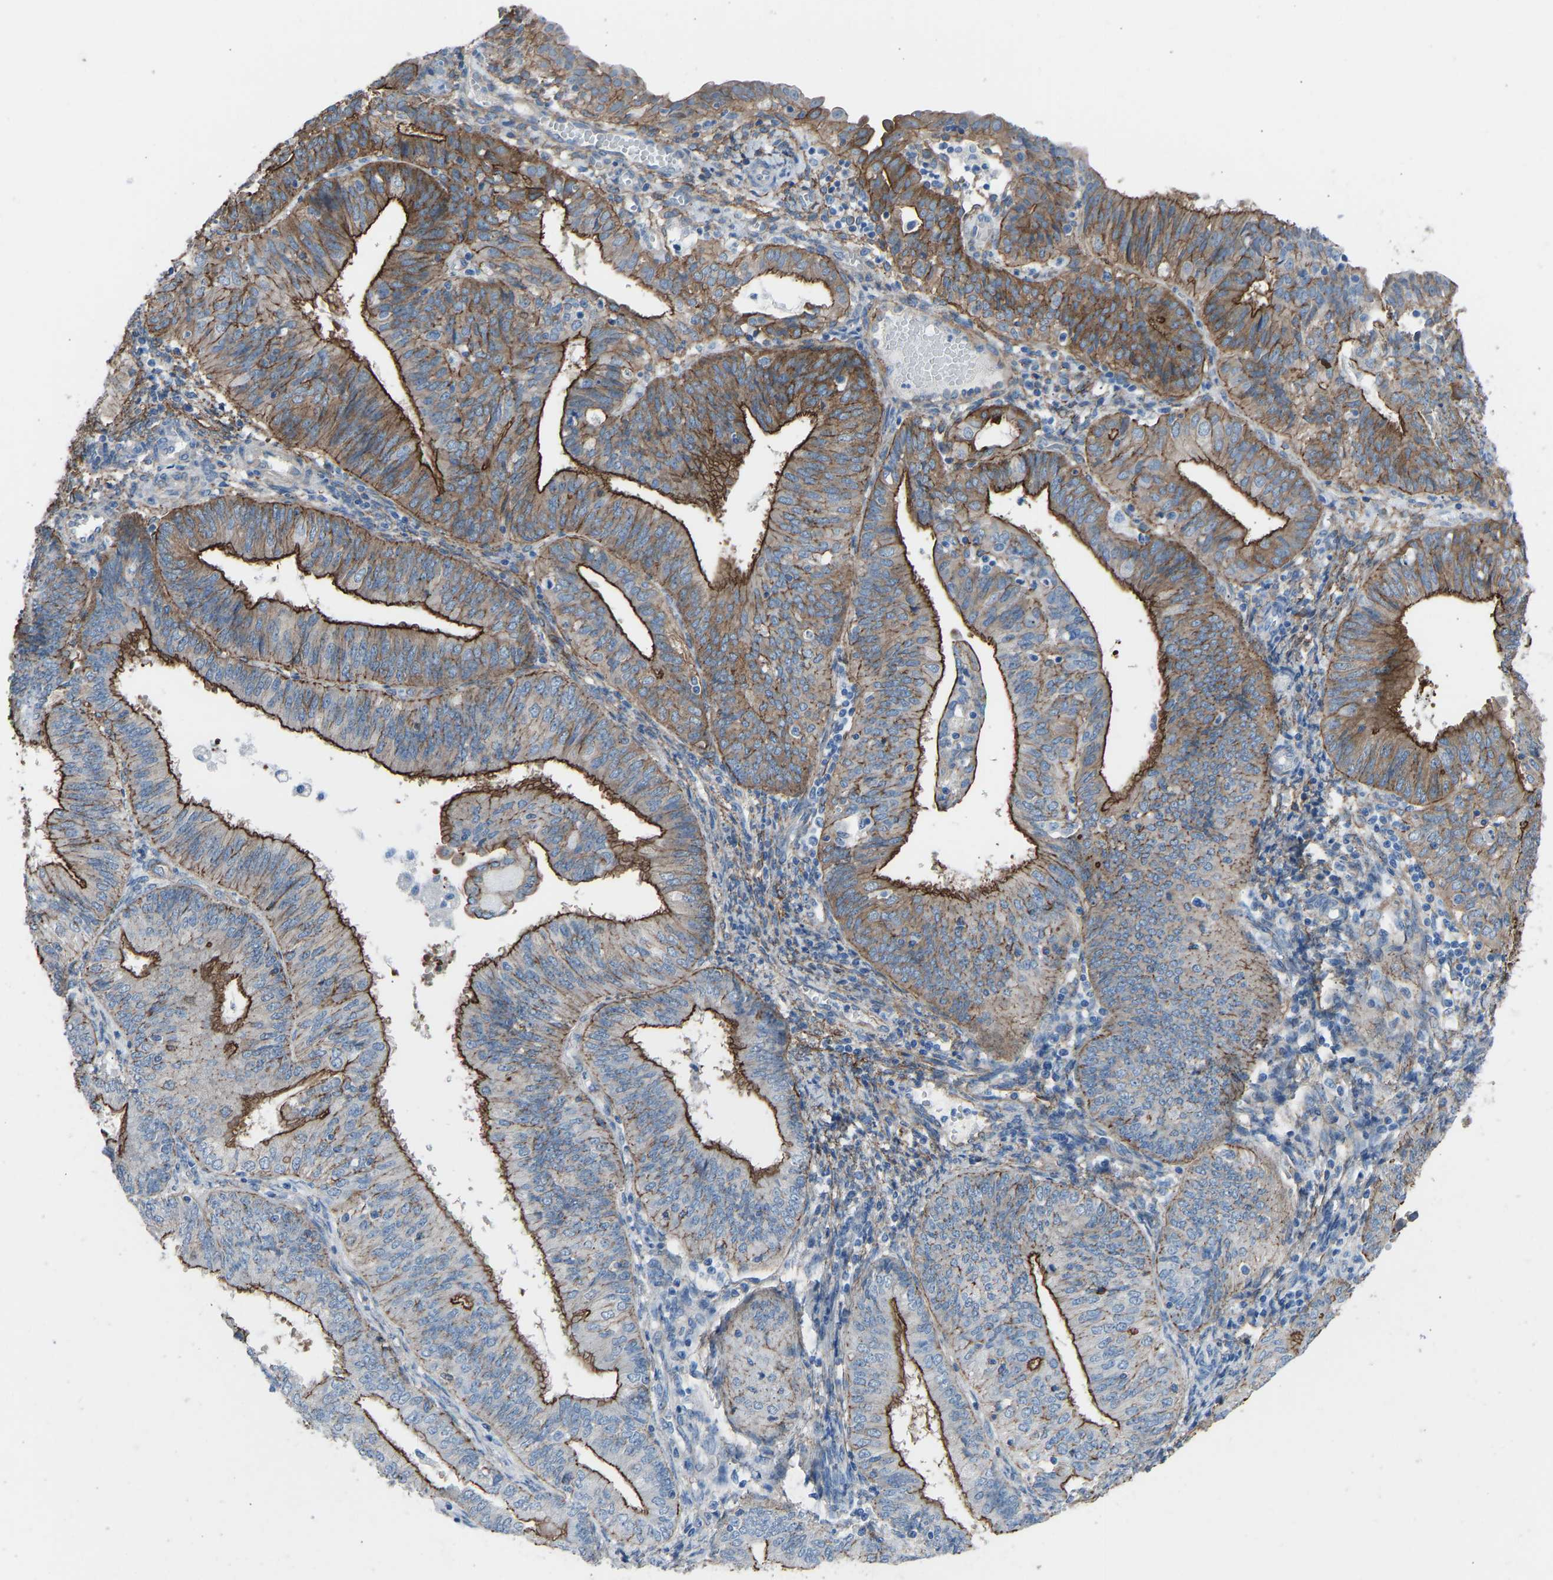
{"staining": {"intensity": "strong", "quantity": "25%-75%", "location": "cytoplasmic/membranous"}, "tissue": "endometrial cancer", "cell_type": "Tumor cells", "image_type": "cancer", "snomed": [{"axis": "morphology", "description": "Adenocarcinoma, NOS"}, {"axis": "topography", "description": "Endometrium"}], "caption": "Endometrial cancer stained with DAB (3,3'-diaminobenzidine) immunohistochemistry displays high levels of strong cytoplasmic/membranous expression in about 25%-75% of tumor cells. Immunohistochemistry stains the protein in brown and the nuclei are stained blue.", "gene": "MYH10", "patient": {"sex": "female", "age": 58}}